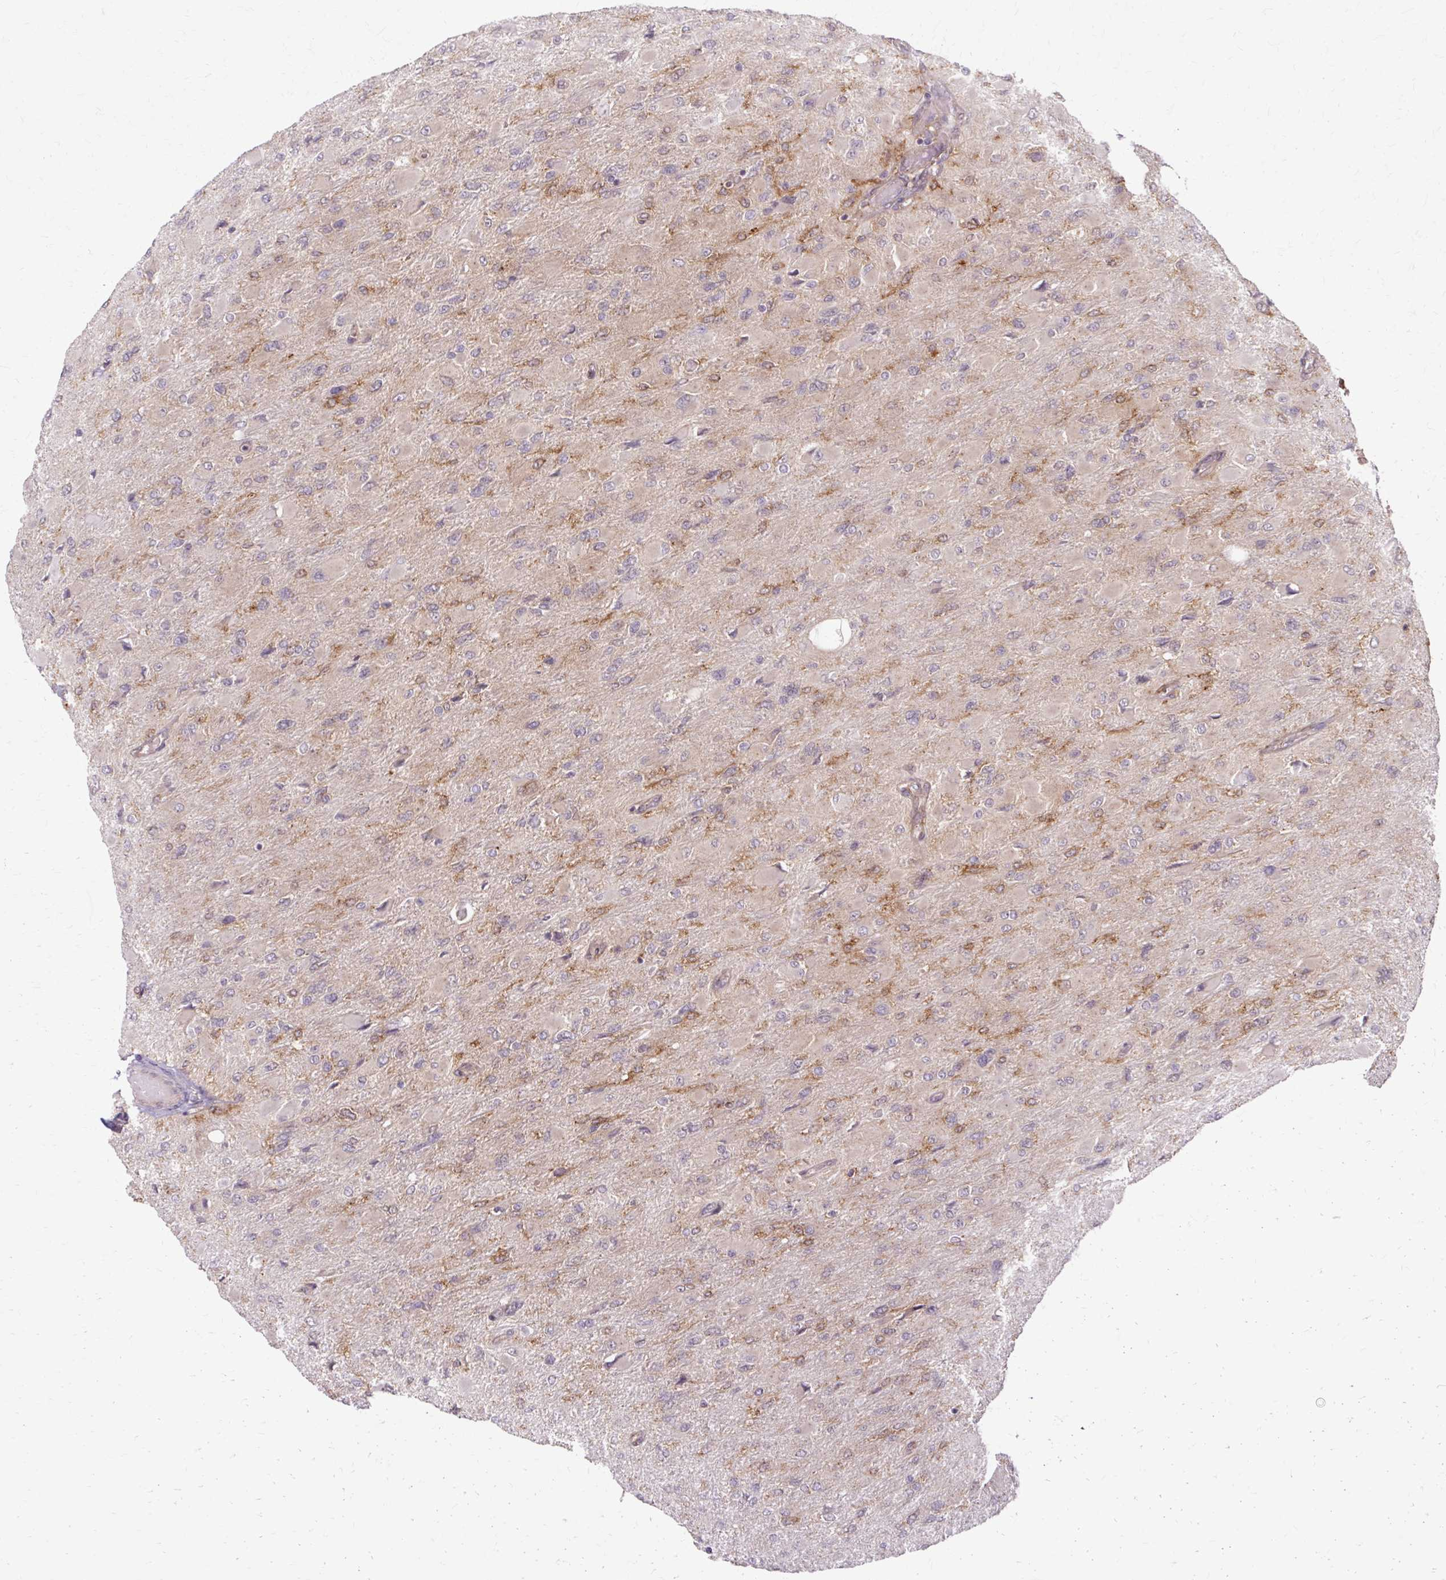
{"staining": {"intensity": "negative", "quantity": "none", "location": "none"}, "tissue": "glioma", "cell_type": "Tumor cells", "image_type": "cancer", "snomed": [{"axis": "morphology", "description": "Glioma, malignant, High grade"}, {"axis": "topography", "description": "Cerebral cortex"}], "caption": "Protein analysis of high-grade glioma (malignant) shows no significant staining in tumor cells.", "gene": "MZT2B", "patient": {"sex": "female", "age": 36}}